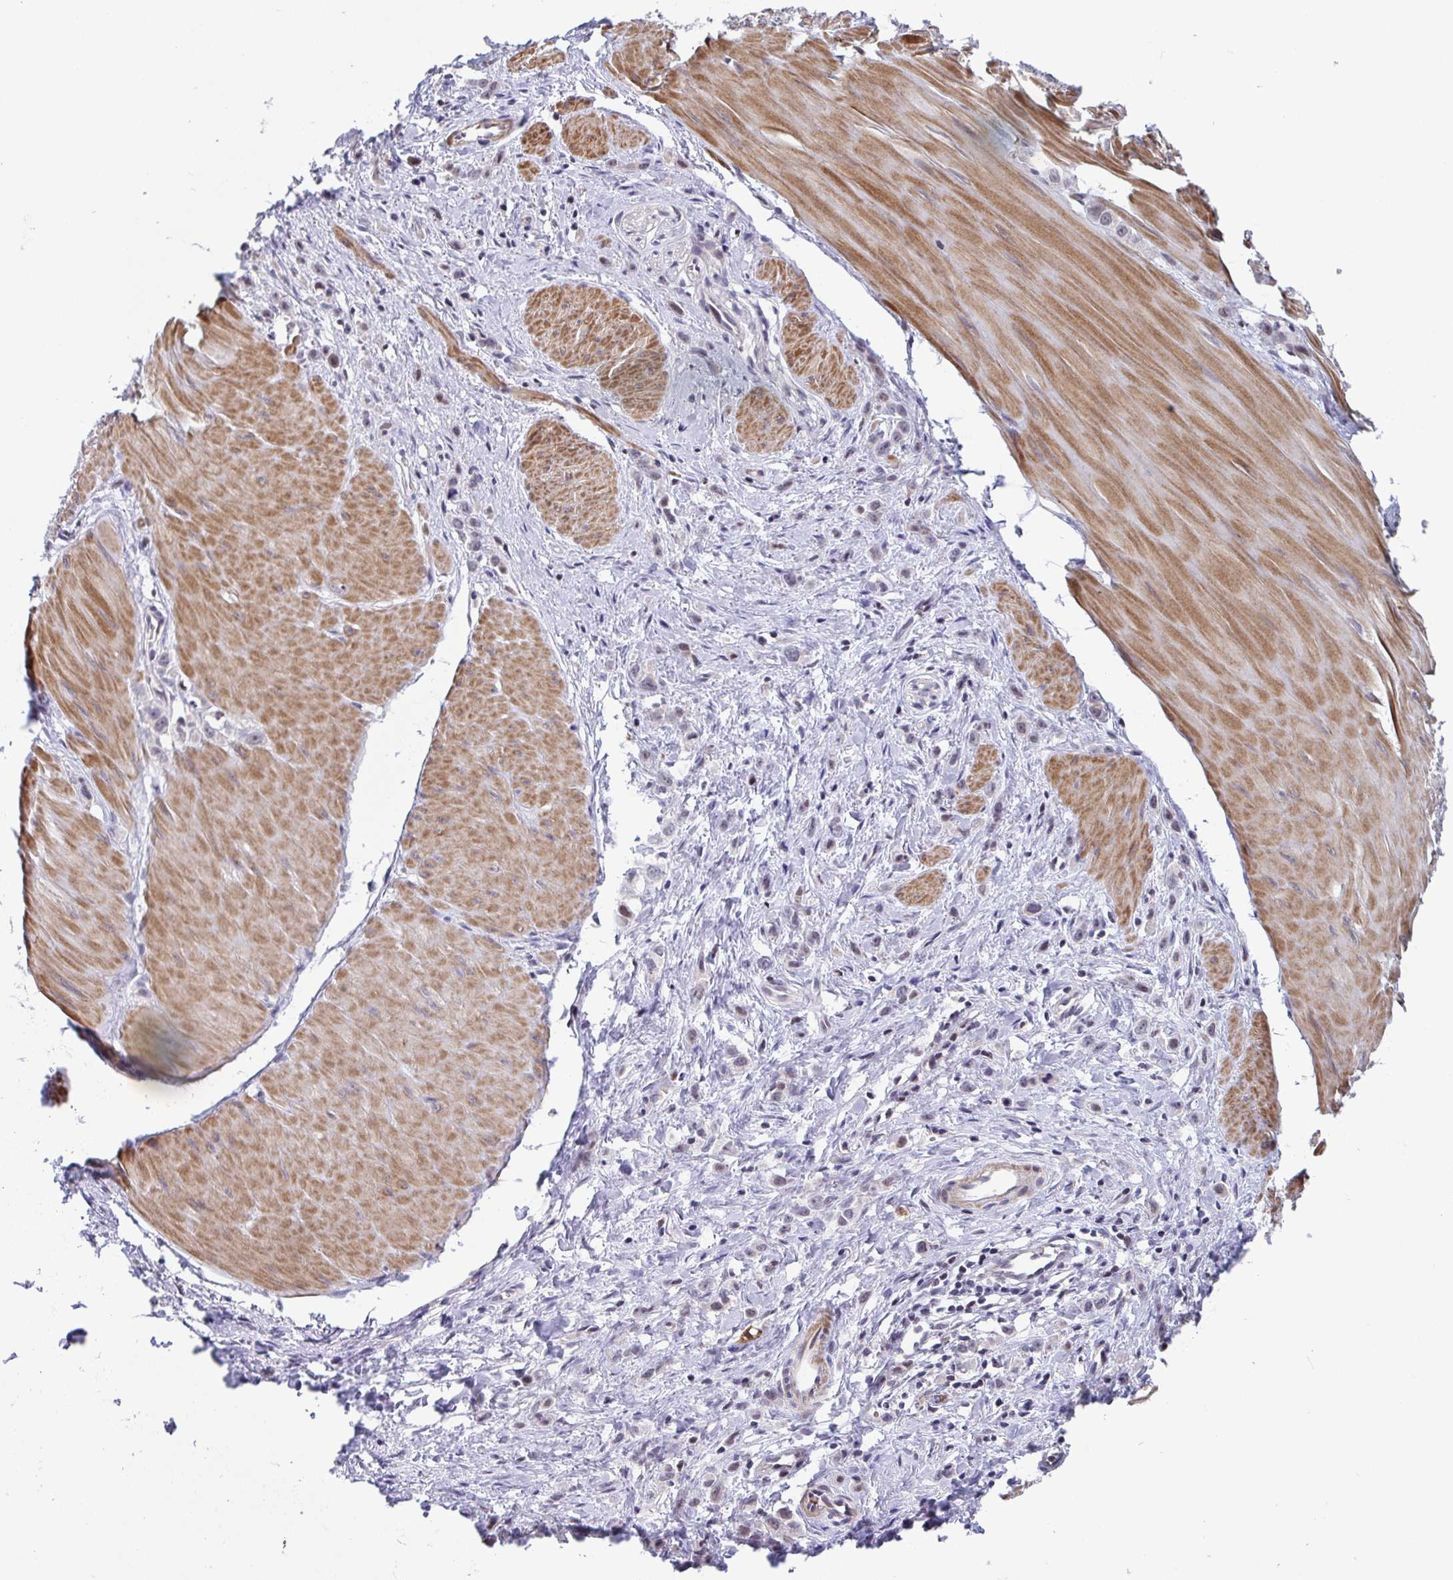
{"staining": {"intensity": "negative", "quantity": "none", "location": "none"}, "tissue": "stomach cancer", "cell_type": "Tumor cells", "image_type": "cancer", "snomed": [{"axis": "morphology", "description": "Adenocarcinoma, NOS"}, {"axis": "topography", "description": "Stomach"}], "caption": "Immunohistochemical staining of human adenocarcinoma (stomach) demonstrates no significant expression in tumor cells.", "gene": "WDR72", "patient": {"sex": "male", "age": 47}}